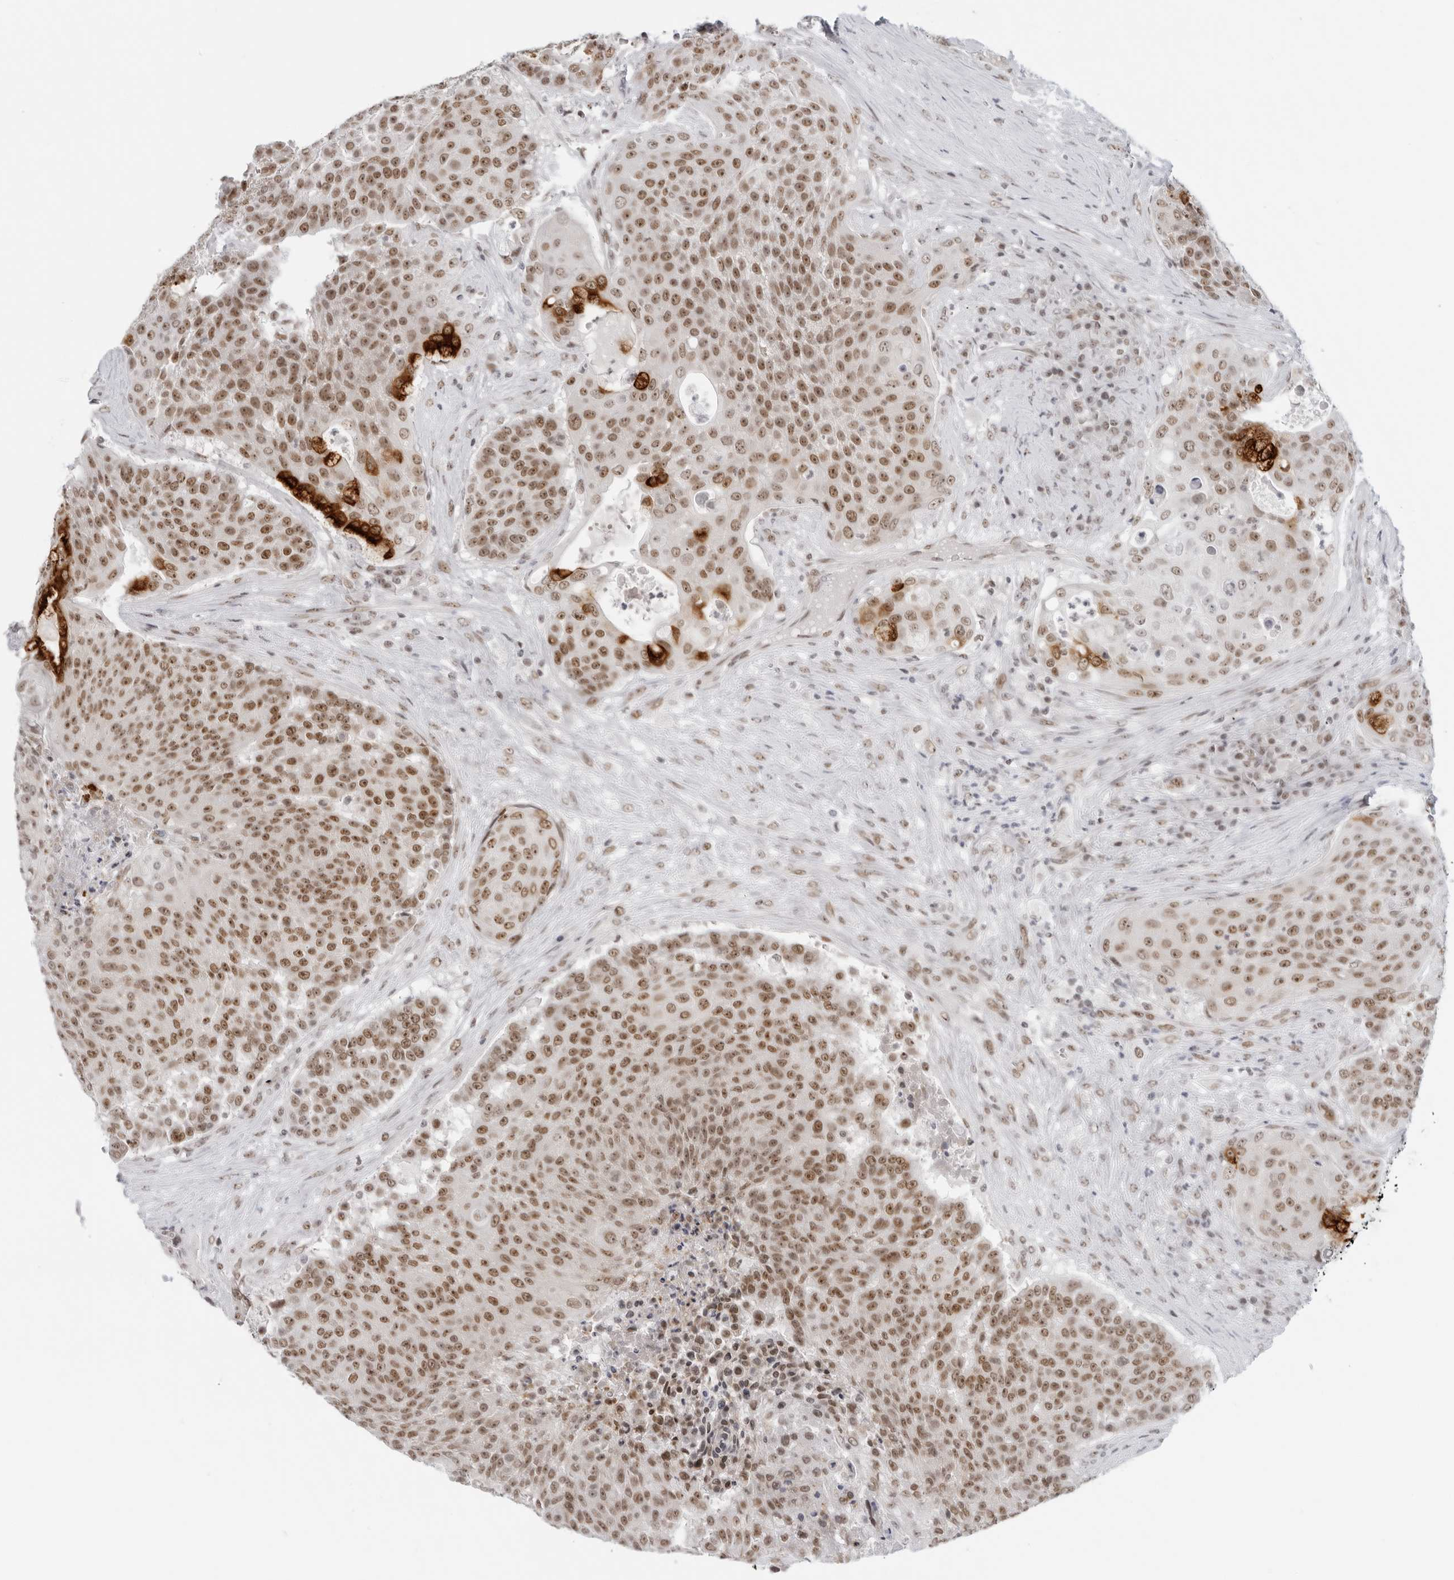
{"staining": {"intensity": "moderate", "quantity": ">75%", "location": "nuclear"}, "tissue": "urothelial cancer", "cell_type": "Tumor cells", "image_type": "cancer", "snomed": [{"axis": "morphology", "description": "Urothelial carcinoma, High grade"}, {"axis": "topography", "description": "Urinary bladder"}], "caption": "High-grade urothelial carcinoma stained for a protein demonstrates moderate nuclear positivity in tumor cells.", "gene": "FOXK2", "patient": {"sex": "female", "age": 63}}